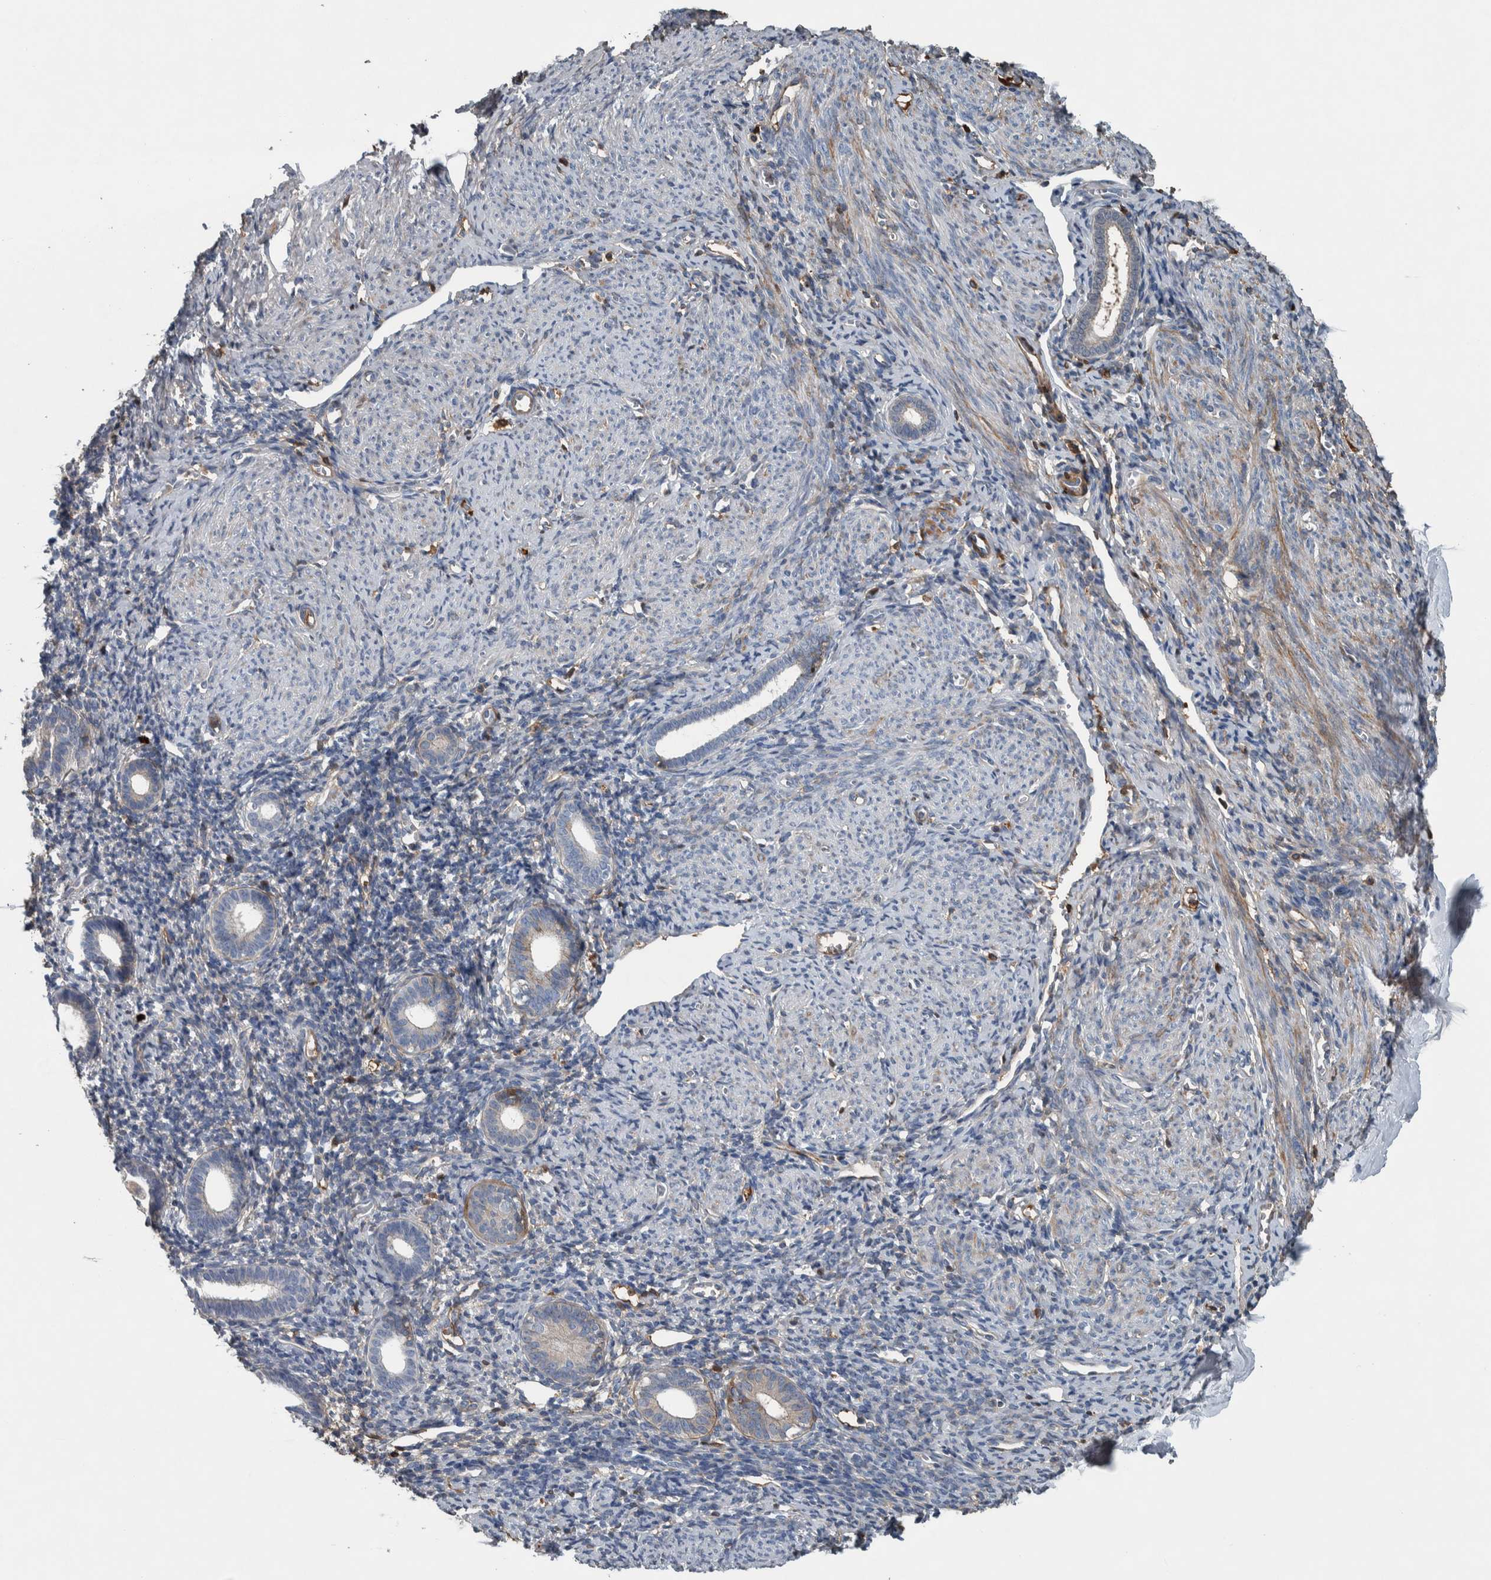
{"staining": {"intensity": "moderate", "quantity": "<25%", "location": "cytoplasmic/membranous"}, "tissue": "endometrium", "cell_type": "Cells in endometrial stroma", "image_type": "normal", "snomed": [{"axis": "morphology", "description": "Normal tissue, NOS"}, {"axis": "morphology", "description": "Adenocarcinoma, NOS"}, {"axis": "topography", "description": "Endometrium"}], "caption": "Protein analysis of normal endometrium exhibits moderate cytoplasmic/membranous staining in about <25% of cells in endometrial stroma.", "gene": "SERPINC1", "patient": {"sex": "female", "age": 57}}